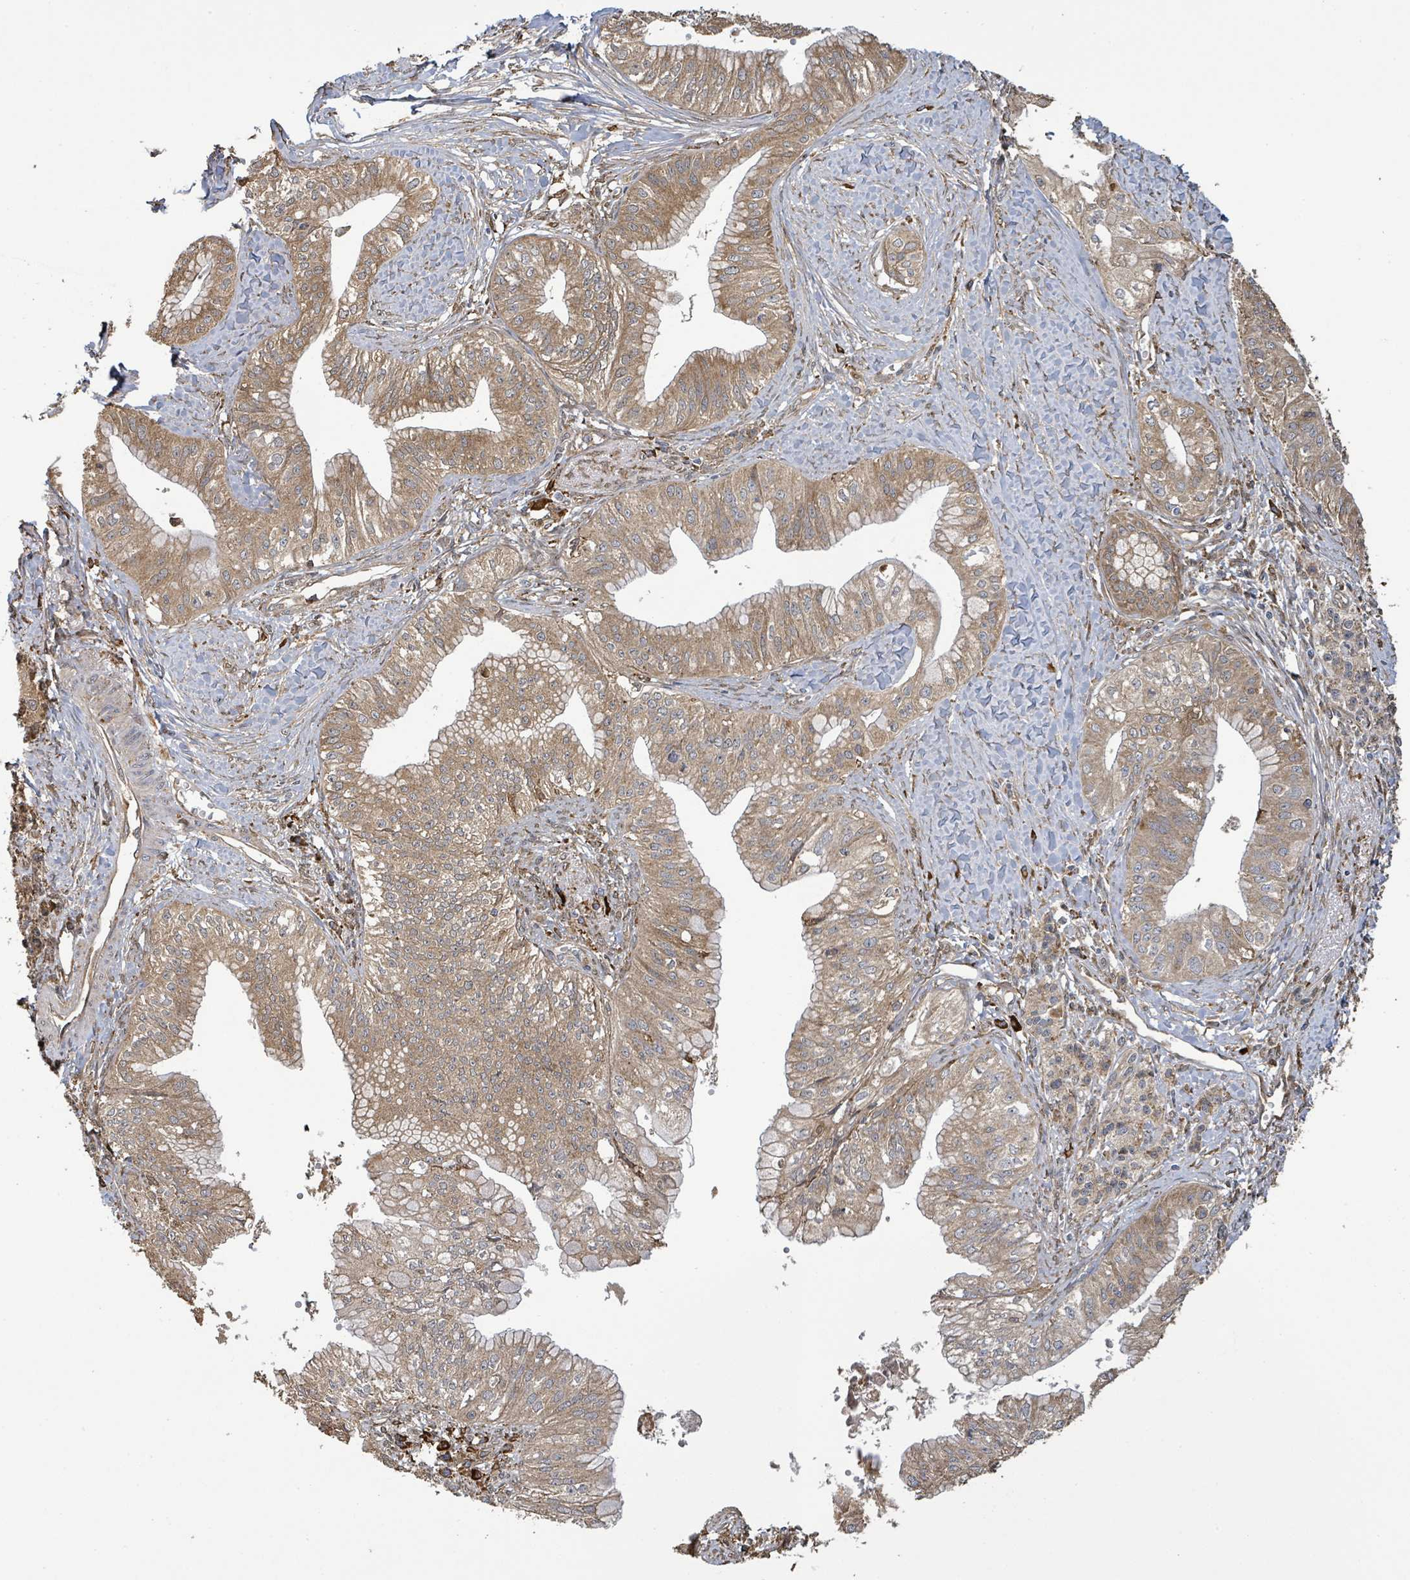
{"staining": {"intensity": "moderate", "quantity": ">75%", "location": "cytoplasmic/membranous"}, "tissue": "pancreatic cancer", "cell_type": "Tumor cells", "image_type": "cancer", "snomed": [{"axis": "morphology", "description": "Adenocarcinoma, NOS"}, {"axis": "topography", "description": "Pancreas"}], "caption": "Pancreatic adenocarcinoma tissue reveals moderate cytoplasmic/membranous positivity in about >75% of tumor cells", "gene": "ARPIN", "patient": {"sex": "male", "age": 71}}